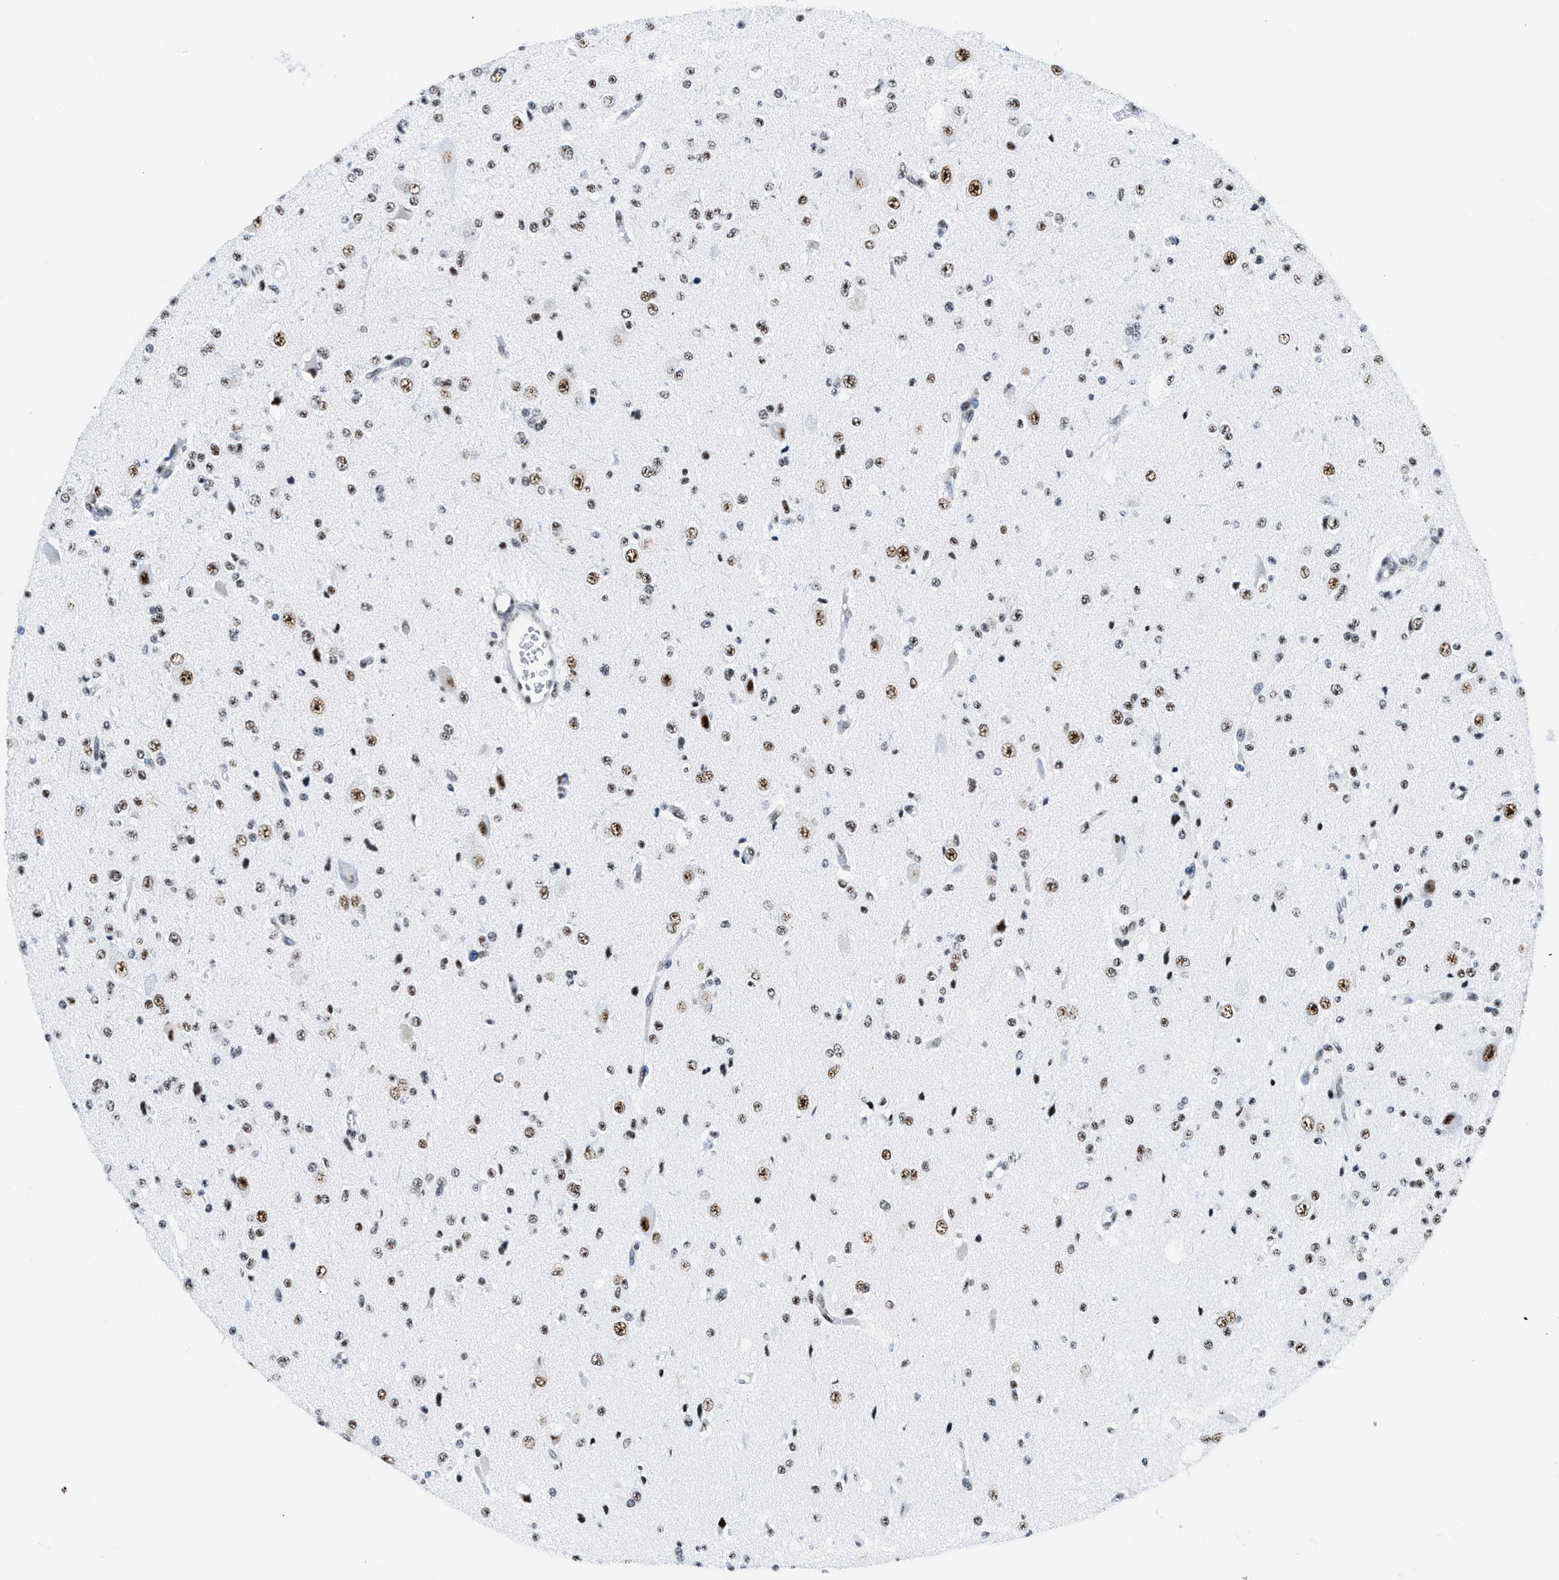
{"staining": {"intensity": "moderate", "quantity": ">75%", "location": "nuclear"}, "tissue": "glioma", "cell_type": "Tumor cells", "image_type": "cancer", "snomed": [{"axis": "morphology", "description": "Glioma, malignant, High grade"}, {"axis": "topography", "description": "pancreas cauda"}], "caption": "Tumor cells show medium levels of moderate nuclear staining in approximately >75% of cells in malignant glioma (high-grade). (Brightfield microscopy of DAB IHC at high magnification).", "gene": "RBM8A", "patient": {"sex": "male", "age": 60}}